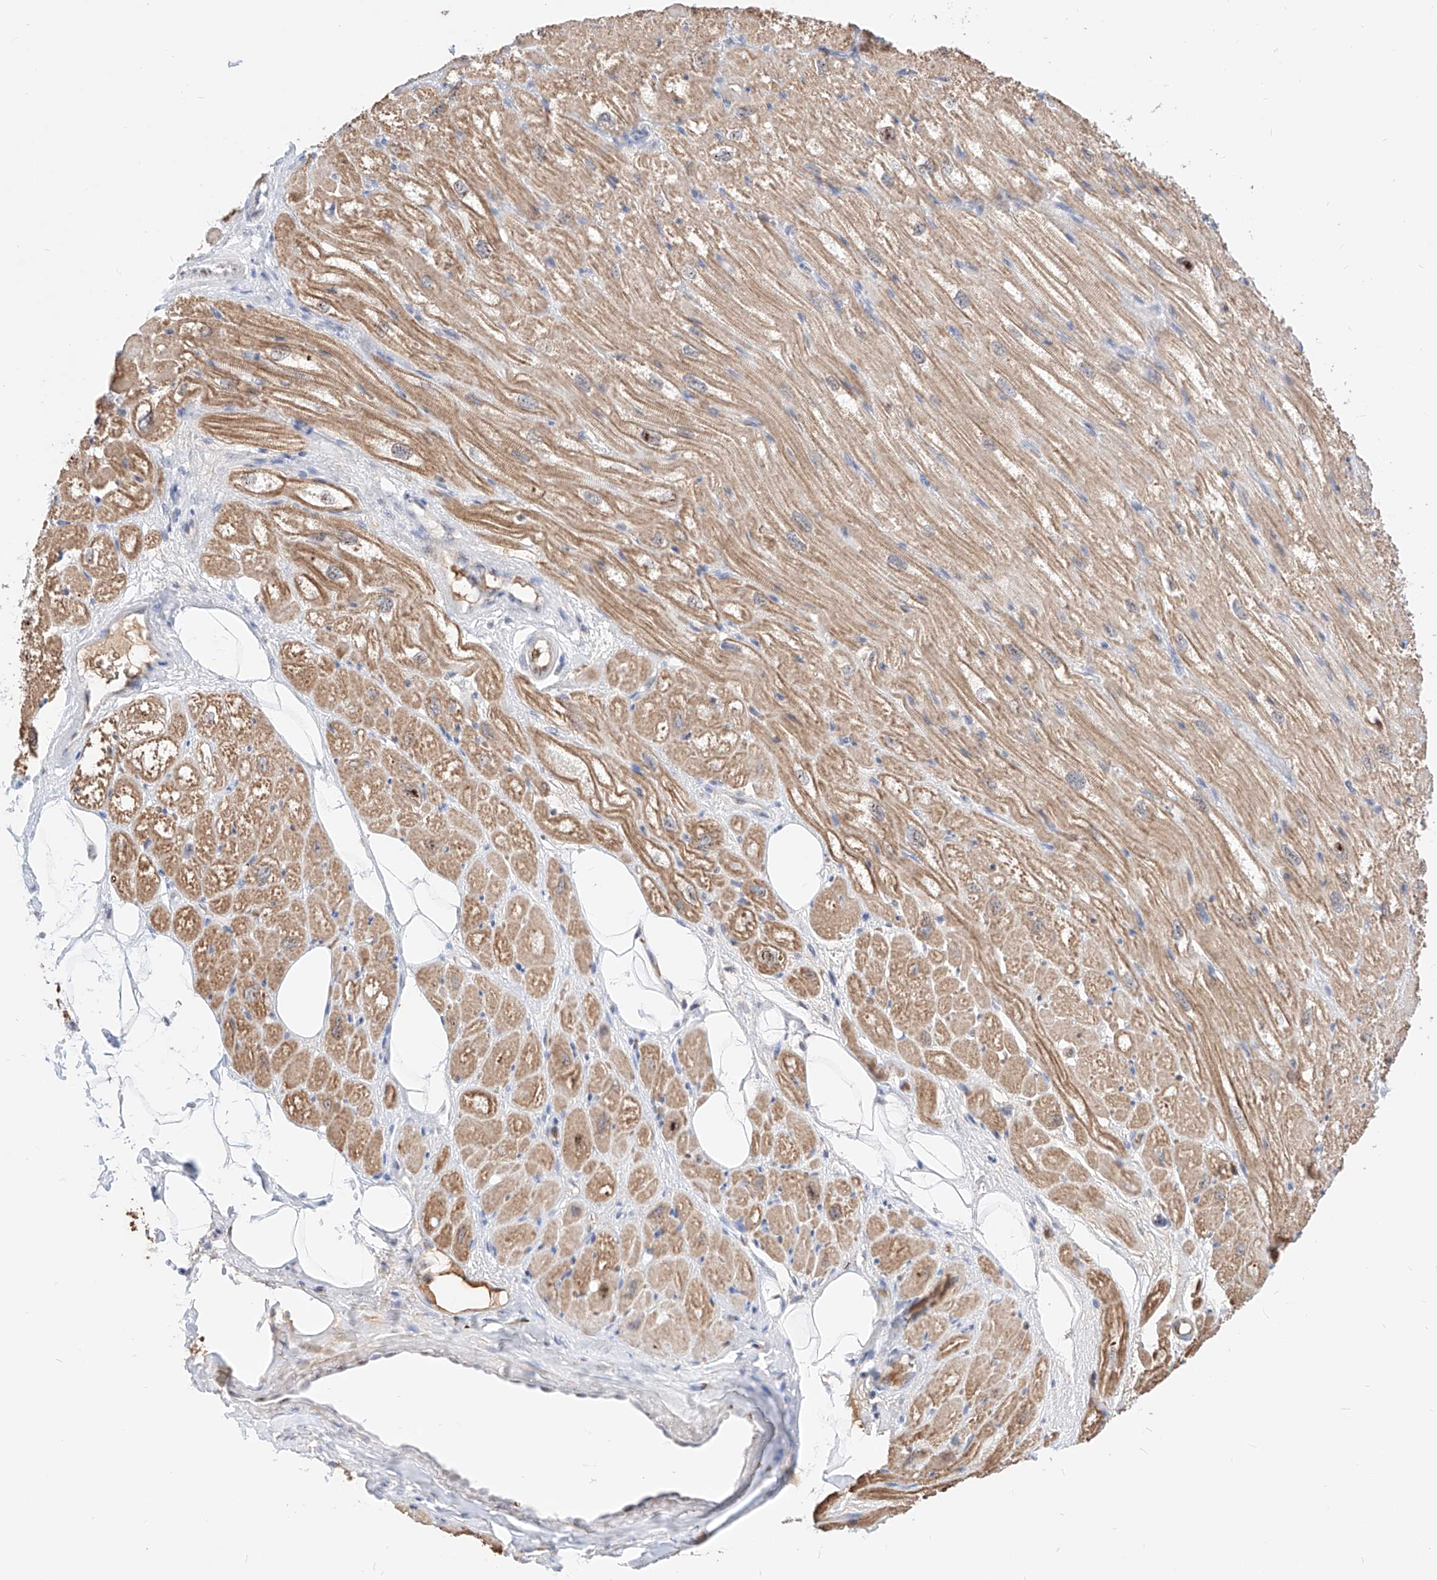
{"staining": {"intensity": "moderate", "quantity": ">75%", "location": "cytoplasmic/membranous"}, "tissue": "heart muscle", "cell_type": "Cardiomyocytes", "image_type": "normal", "snomed": [{"axis": "morphology", "description": "Normal tissue, NOS"}, {"axis": "topography", "description": "Heart"}], "caption": "IHC of normal human heart muscle demonstrates medium levels of moderate cytoplasmic/membranous staining in about >75% of cardiomyocytes. Using DAB (brown) and hematoxylin (blue) stains, captured at high magnification using brightfield microscopy.", "gene": "ZFP42", "patient": {"sex": "male", "age": 50}}